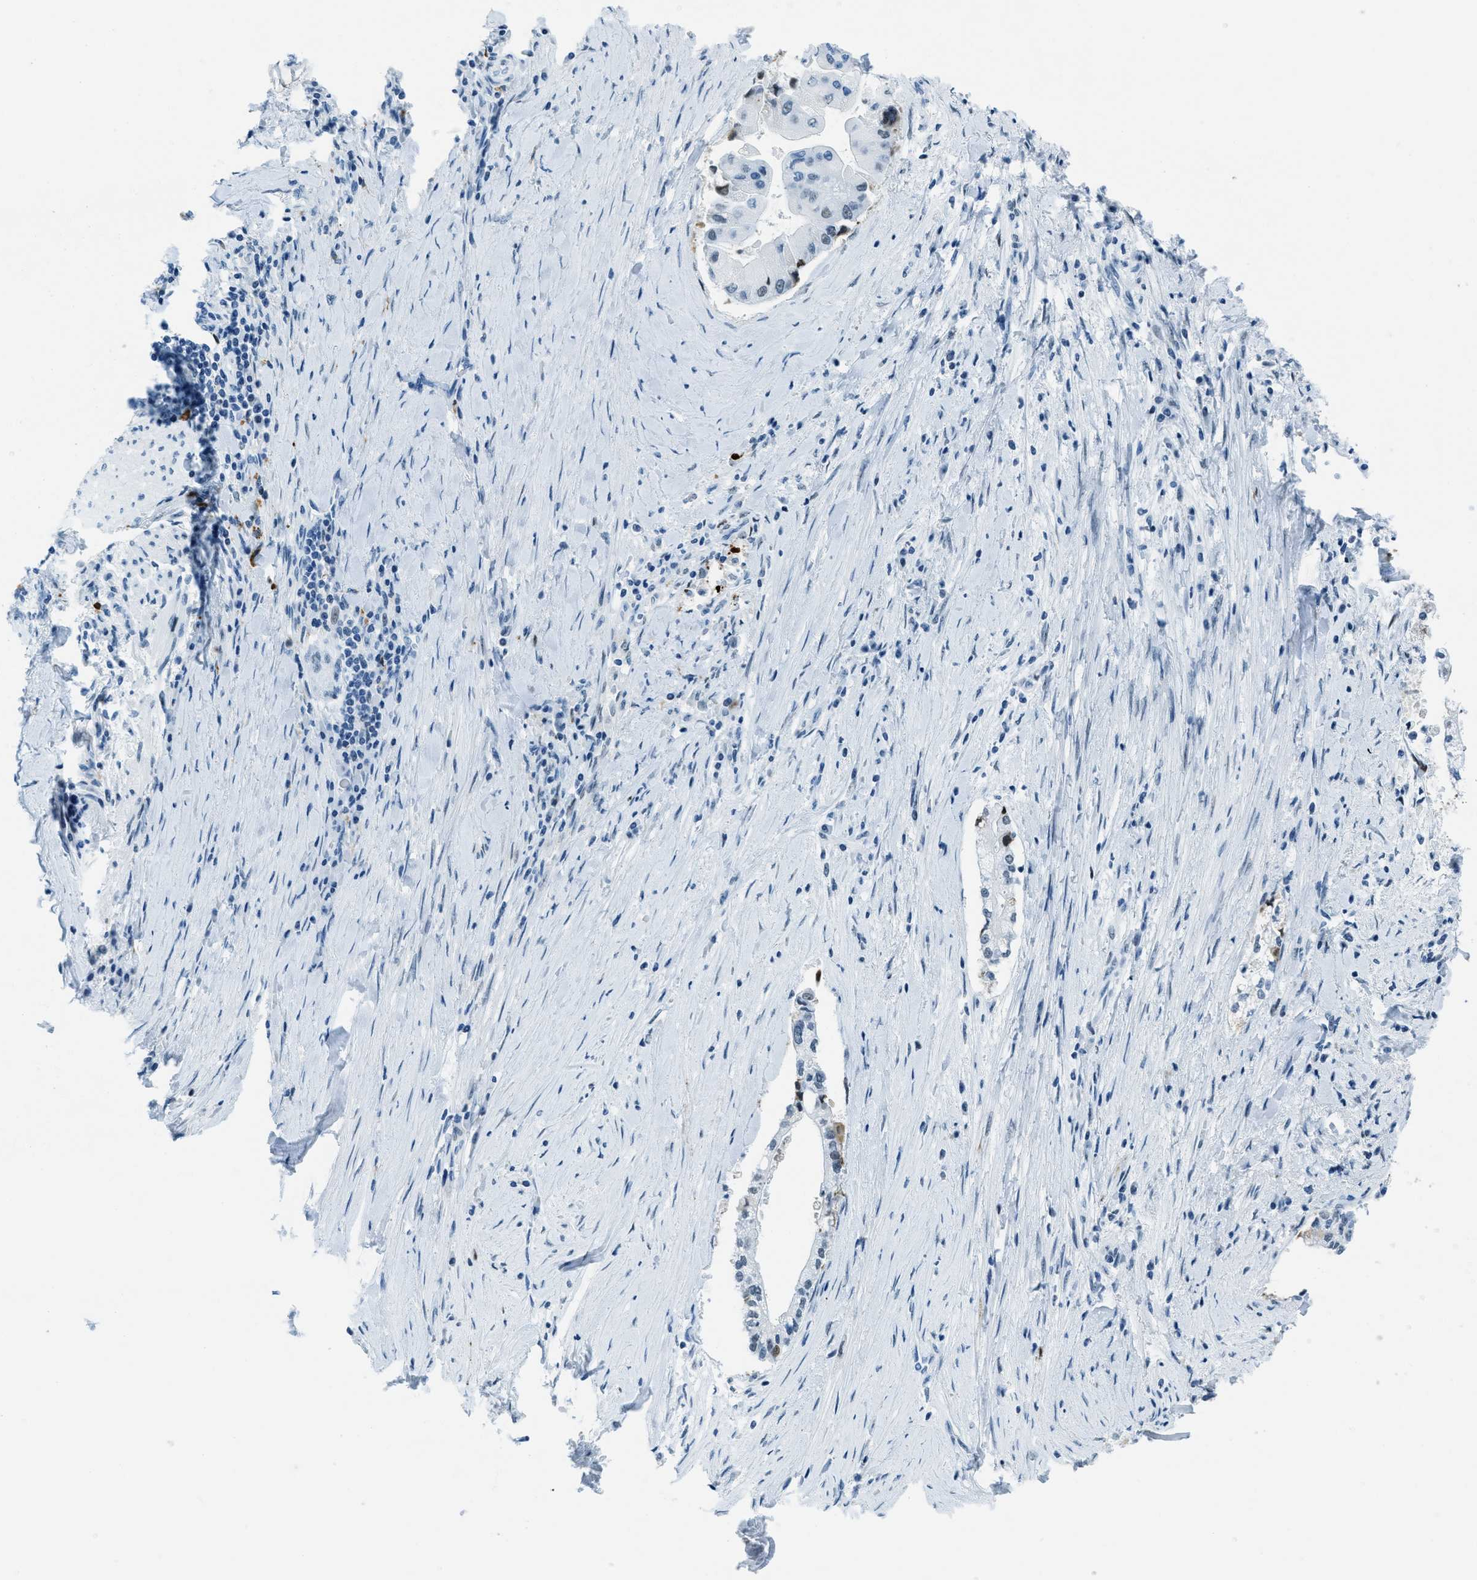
{"staining": {"intensity": "weak", "quantity": "25%-75%", "location": "nuclear"}, "tissue": "liver cancer", "cell_type": "Tumor cells", "image_type": "cancer", "snomed": [{"axis": "morphology", "description": "Cholangiocarcinoma"}, {"axis": "topography", "description": "Liver"}], "caption": "An IHC photomicrograph of tumor tissue is shown. Protein staining in brown labels weak nuclear positivity in liver cancer within tumor cells. The protein of interest is stained brown, and the nuclei are stained in blue (DAB IHC with brightfield microscopy, high magnification).", "gene": "PLA2G2A", "patient": {"sex": "male", "age": 50}}